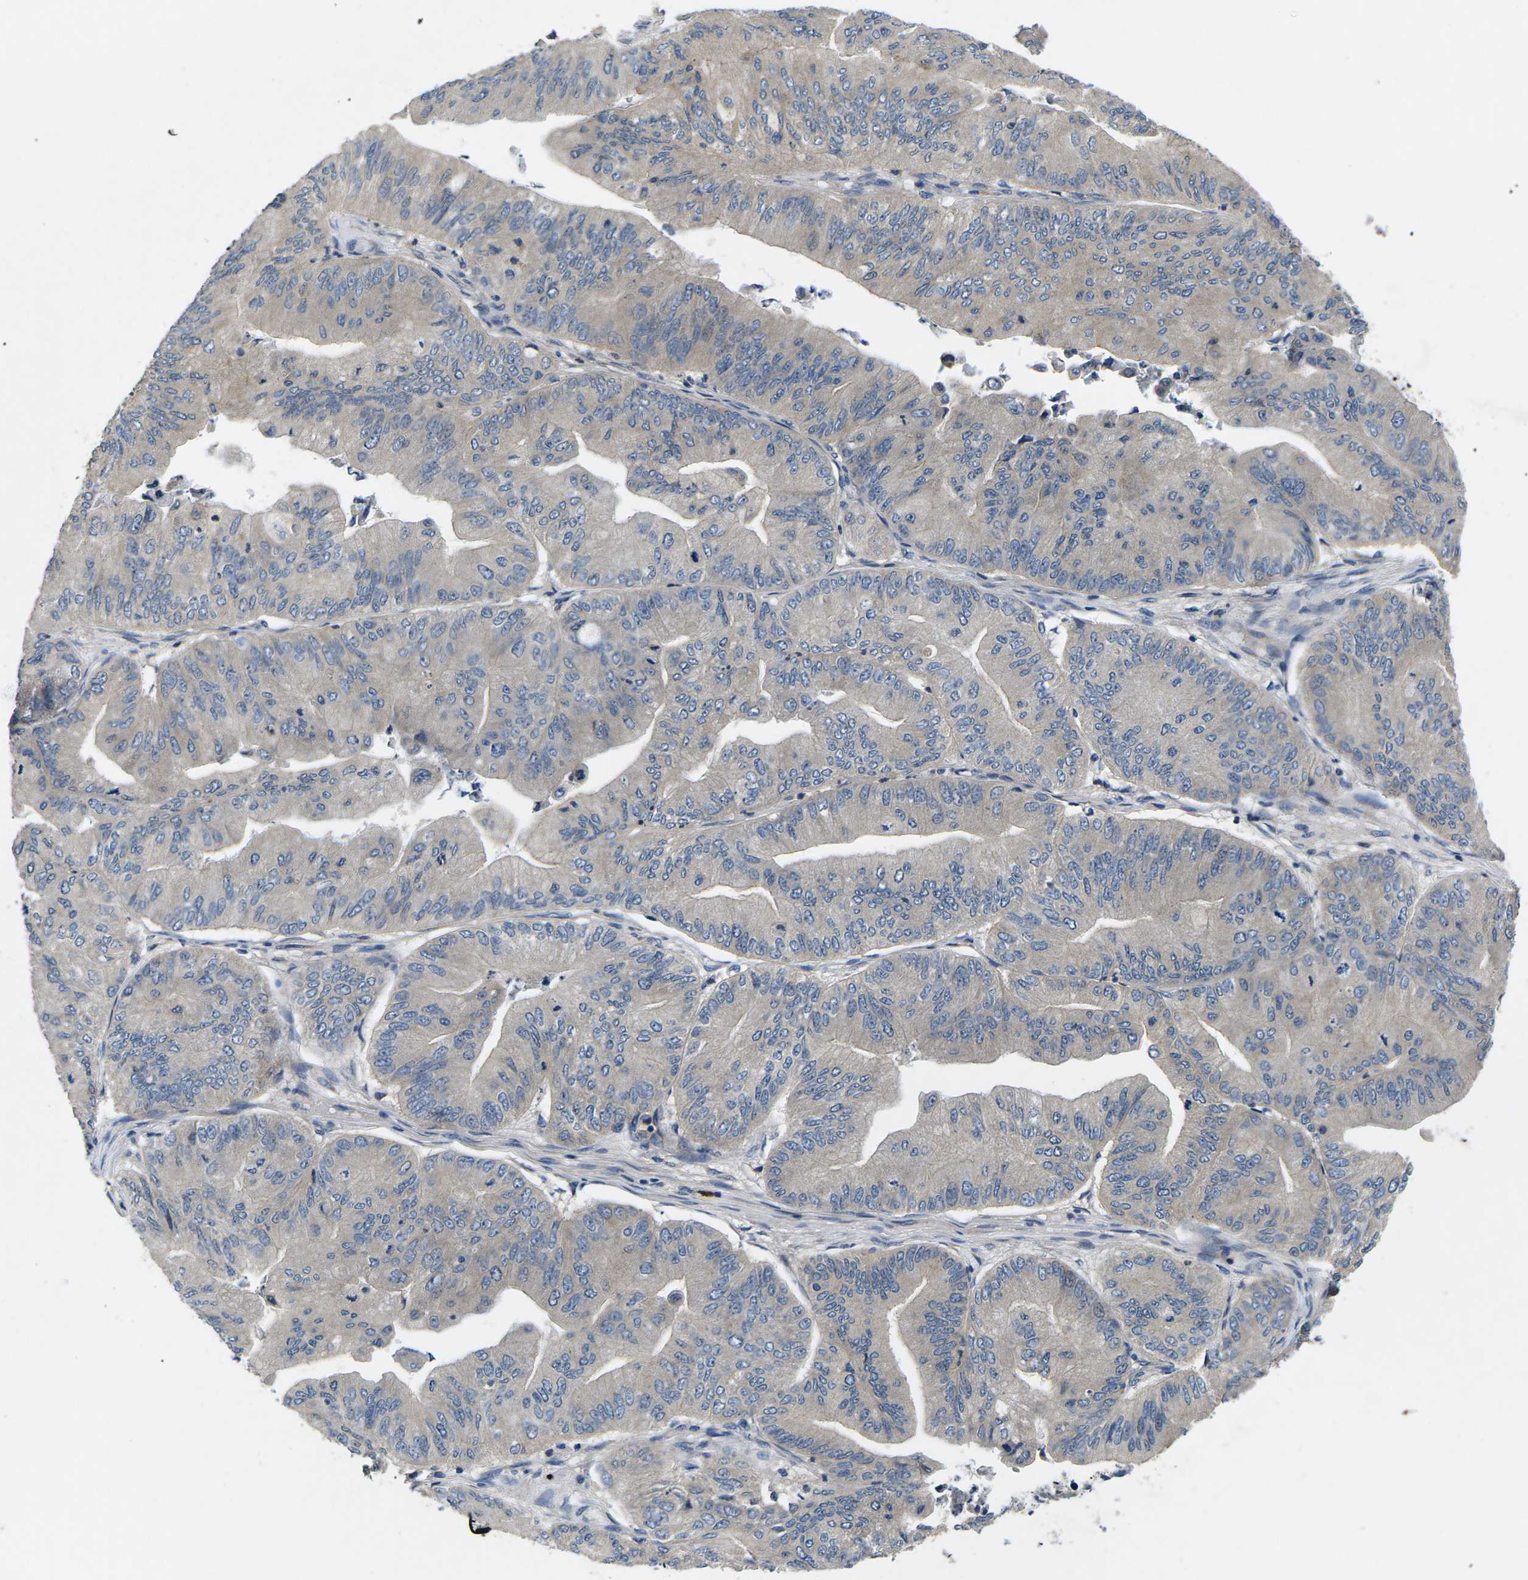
{"staining": {"intensity": "negative", "quantity": "none", "location": "none"}, "tissue": "ovarian cancer", "cell_type": "Tumor cells", "image_type": "cancer", "snomed": [{"axis": "morphology", "description": "Cystadenocarcinoma, mucinous, NOS"}, {"axis": "topography", "description": "Ovary"}], "caption": "This histopathology image is of mucinous cystadenocarcinoma (ovarian) stained with immunohistochemistry (IHC) to label a protein in brown with the nuclei are counter-stained blue. There is no expression in tumor cells.", "gene": "PLCE1", "patient": {"sex": "female", "age": 61}}